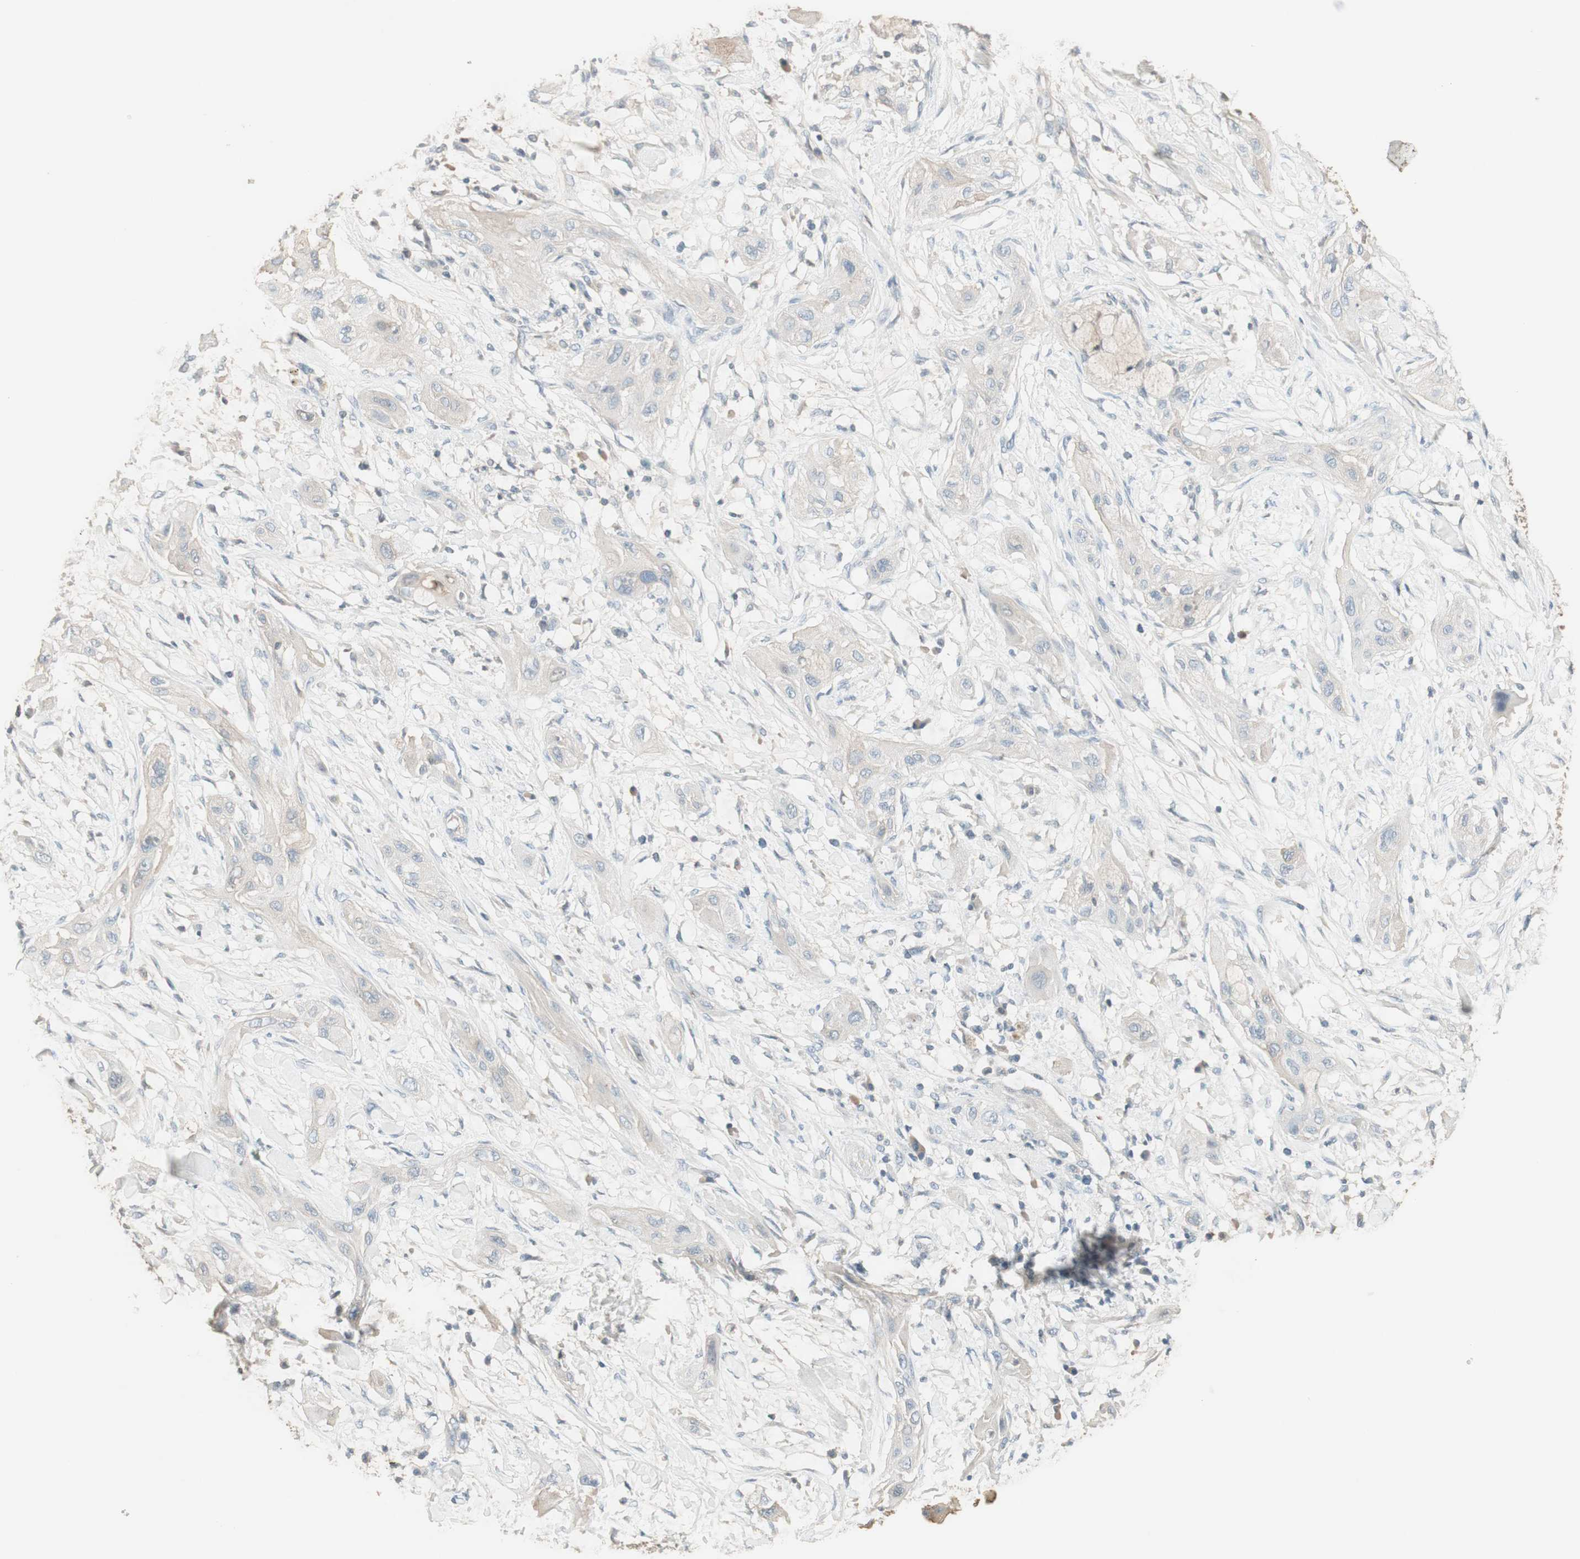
{"staining": {"intensity": "negative", "quantity": "none", "location": "none"}, "tissue": "lung cancer", "cell_type": "Tumor cells", "image_type": "cancer", "snomed": [{"axis": "morphology", "description": "Squamous cell carcinoma, NOS"}, {"axis": "topography", "description": "Lung"}], "caption": "Immunohistochemistry (IHC) micrograph of human lung cancer stained for a protein (brown), which displays no expression in tumor cells.", "gene": "IFNG", "patient": {"sex": "female", "age": 47}}